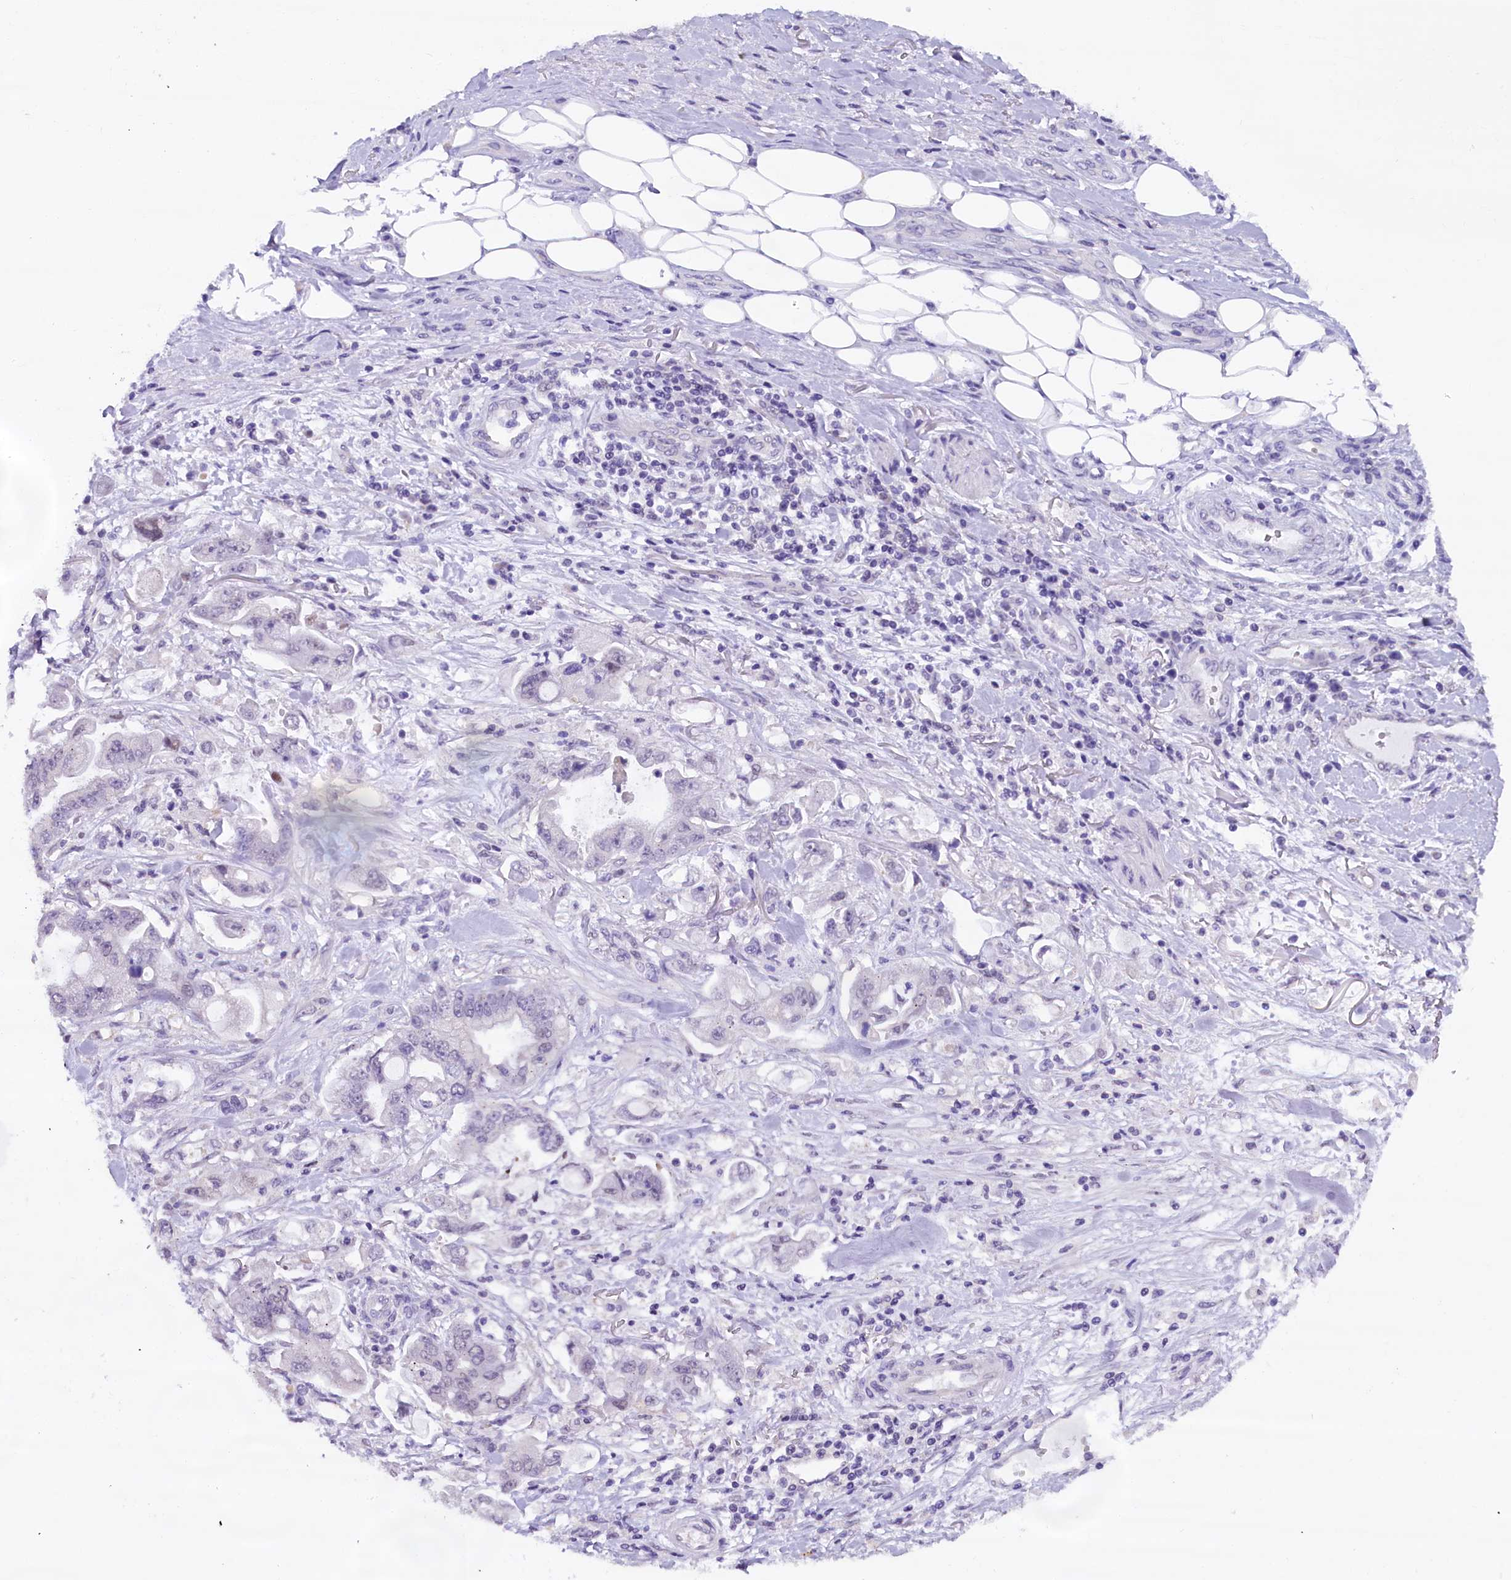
{"staining": {"intensity": "negative", "quantity": "none", "location": "none"}, "tissue": "stomach cancer", "cell_type": "Tumor cells", "image_type": "cancer", "snomed": [{"axis": "morphology", "description": "Adenocarcinoma, NOS"}, {"axis": "topography", "description": "Stomach"}], "caption": "Human stomach adenocarcinoma stained for a protein using immunohistochemistry (IHC) shows no positivity in tumor cells.", "gene": "IQCN", "patient": {"sex": "male", "age": 62}}